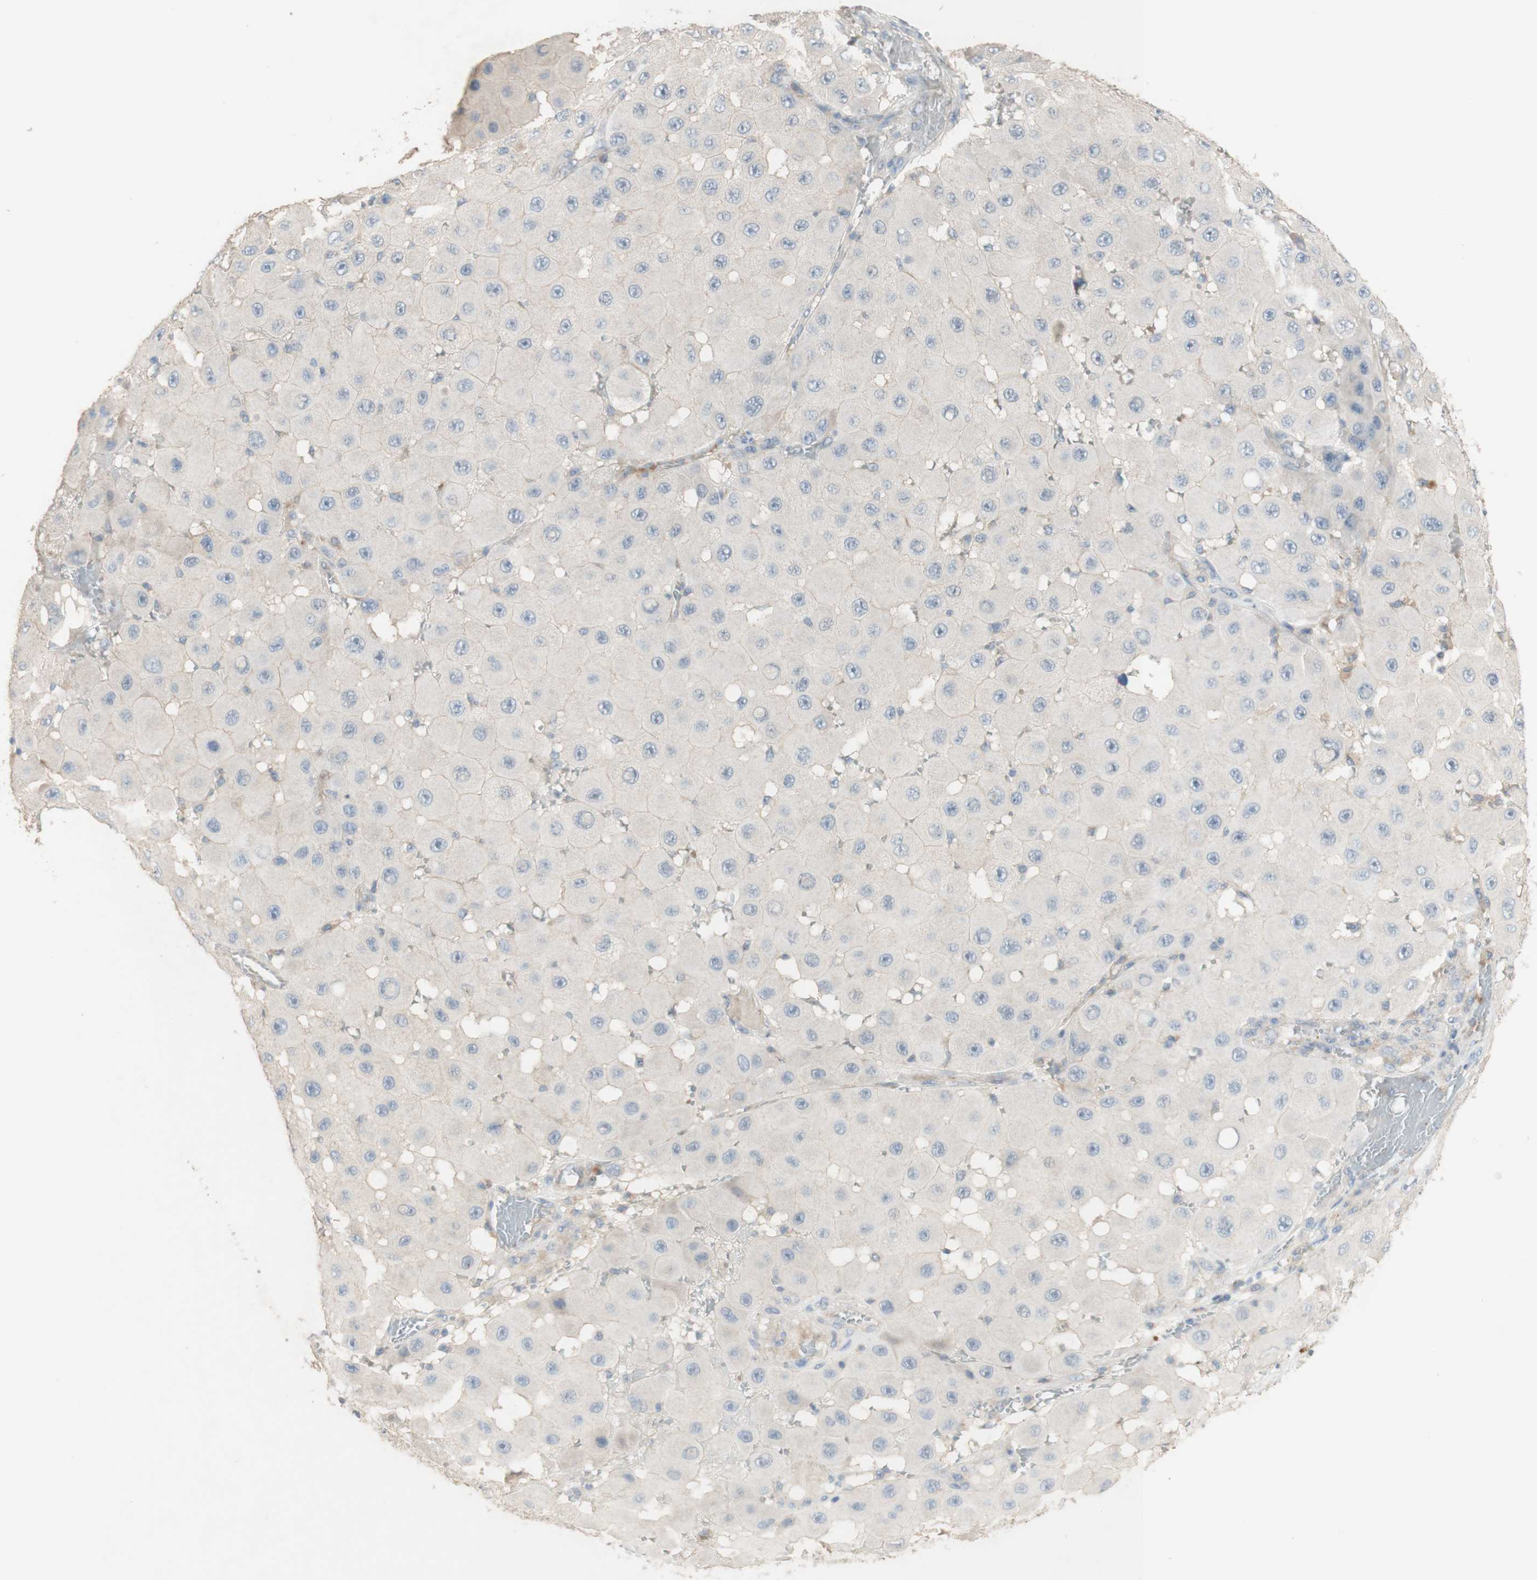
{"staining": {"intensity": "negative", "quantity": "none", "location": "none"}, "tissue": "melanoma", "cell_type": "Tumor cells", "image_type": "cancer", "snomed": [{"axis": "morphology", "description": "Malignant melanoma, NOS"}, {"axis": "topography", "description": "Skin"}], "caption": "IHC image of malignant melanoma stained for a protein (brown), which reveals no staining in tumor cells.", "gene": "MANEA", "patient": {"sex": "female", "age": 81}}